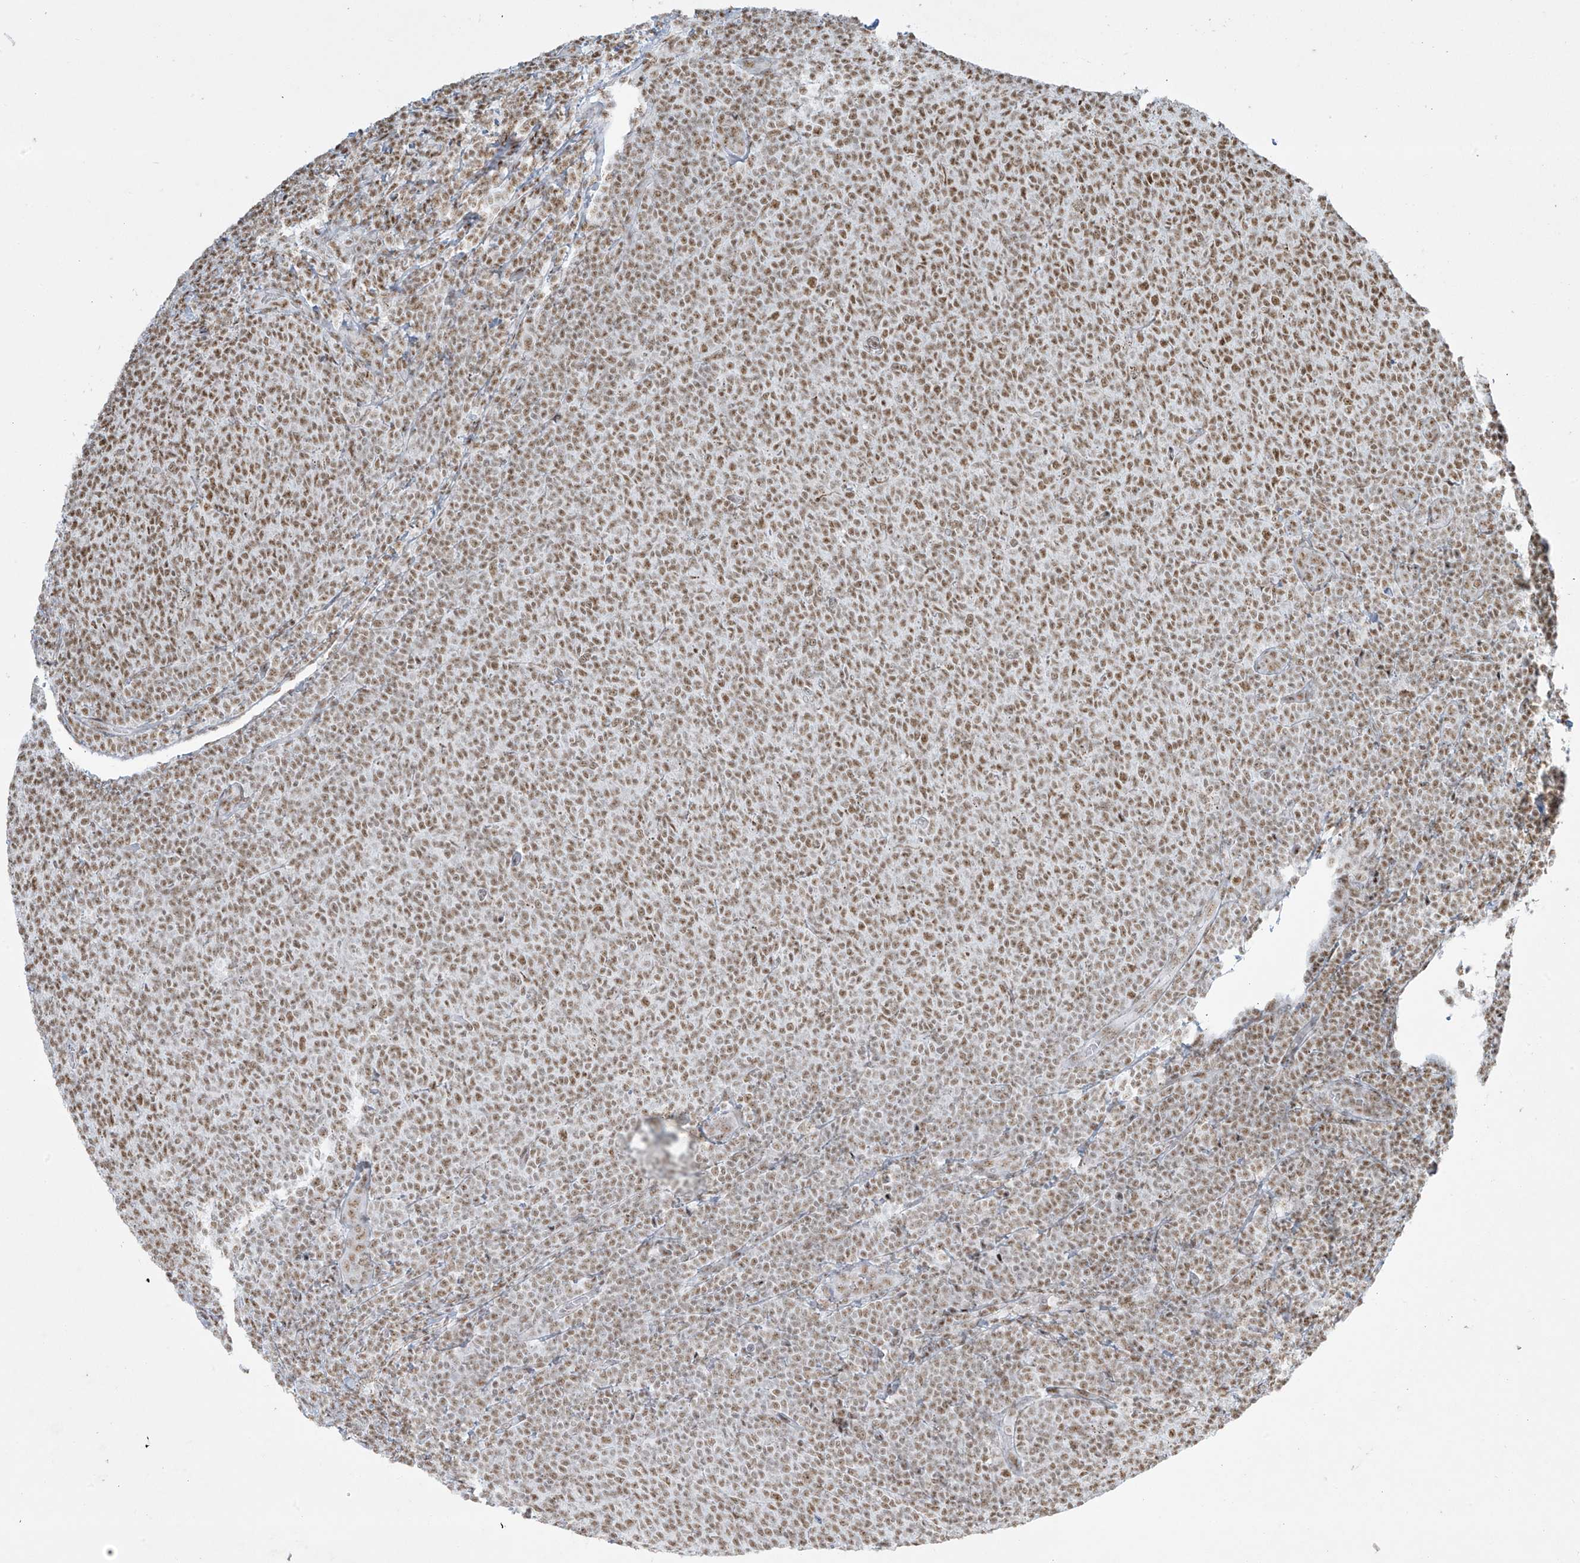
{"staining": {"intensity": "moderate", "quantity": ">75%", "location": "nuclear"}, "tissue": "lymphoma", "cell_type": "Tumor cells", "image_type": "cancer", "snomed": [{"axis": "morphology", "description": "Malignant lymphoma, non-Hodgkin's type, Low grade"}, {"axis": "topography", "description": "Lymph node"}], "caption": "Immunohistochemistry micrograph of low-grade malignant lymphoma, non-Hodgkin's type stained for a protein (brown), which shows medium levels of moderate nuclear staining in about >75% of tumor cells.", "gene": "MS4A6A", "patient": {"sex": "male", "age": 66}}